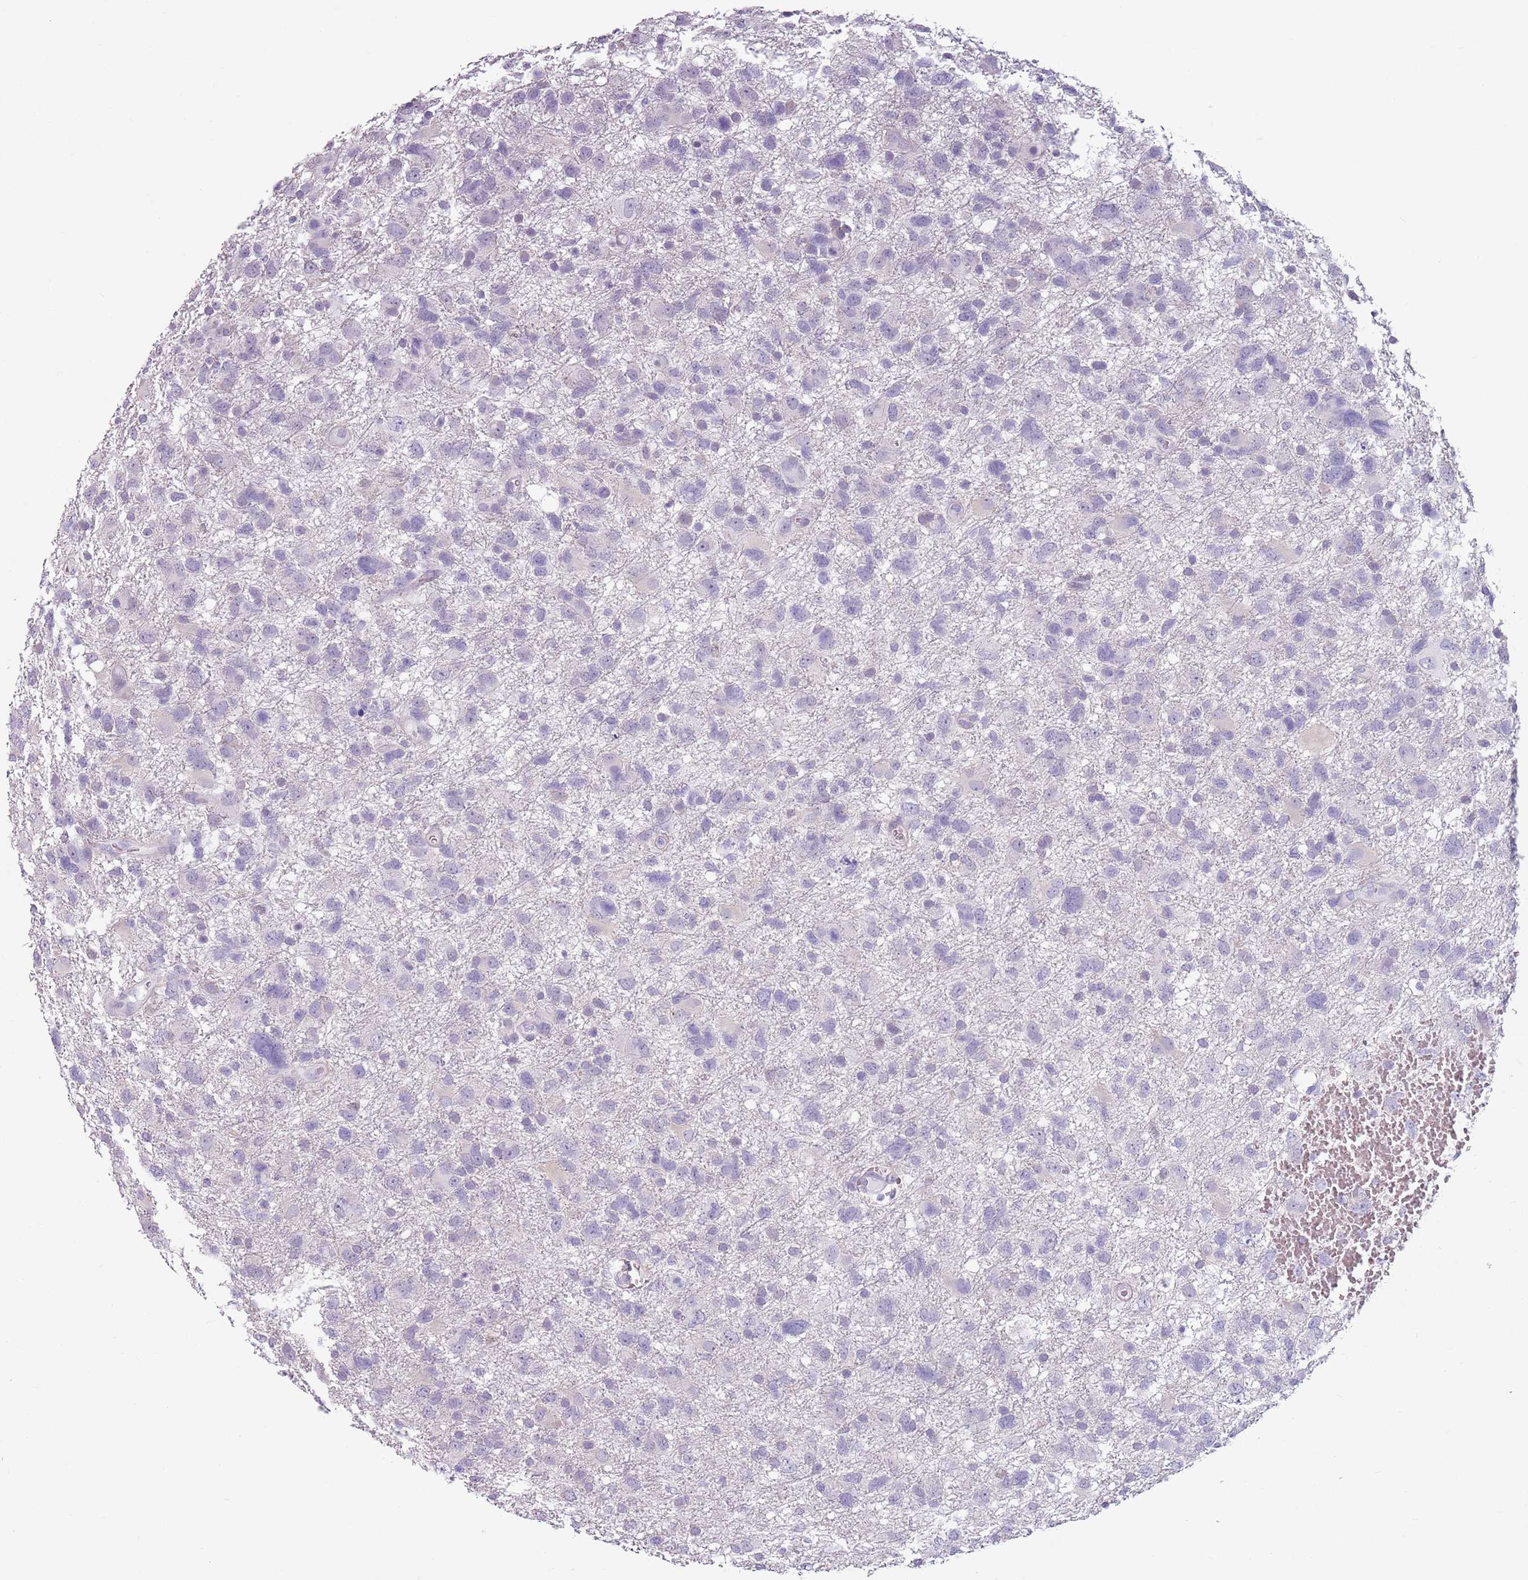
{"staining": {"intensity": "negative", "quantity": "none", "location": "none"}, "tissue": "glioma", "cell_type": "Tumor cells", "image_type": "cancer", "snomed": [{"axis": "morphology", "description": "Glioma, malignant, High grade"}, {"axis": "topography", "description": "Brain"}], "caption": "An image of glioma stained for a protein displays no brown staining in tumor cells.", "gene": "SPESP1", "patient": {"sex": "male", "age": 61}}